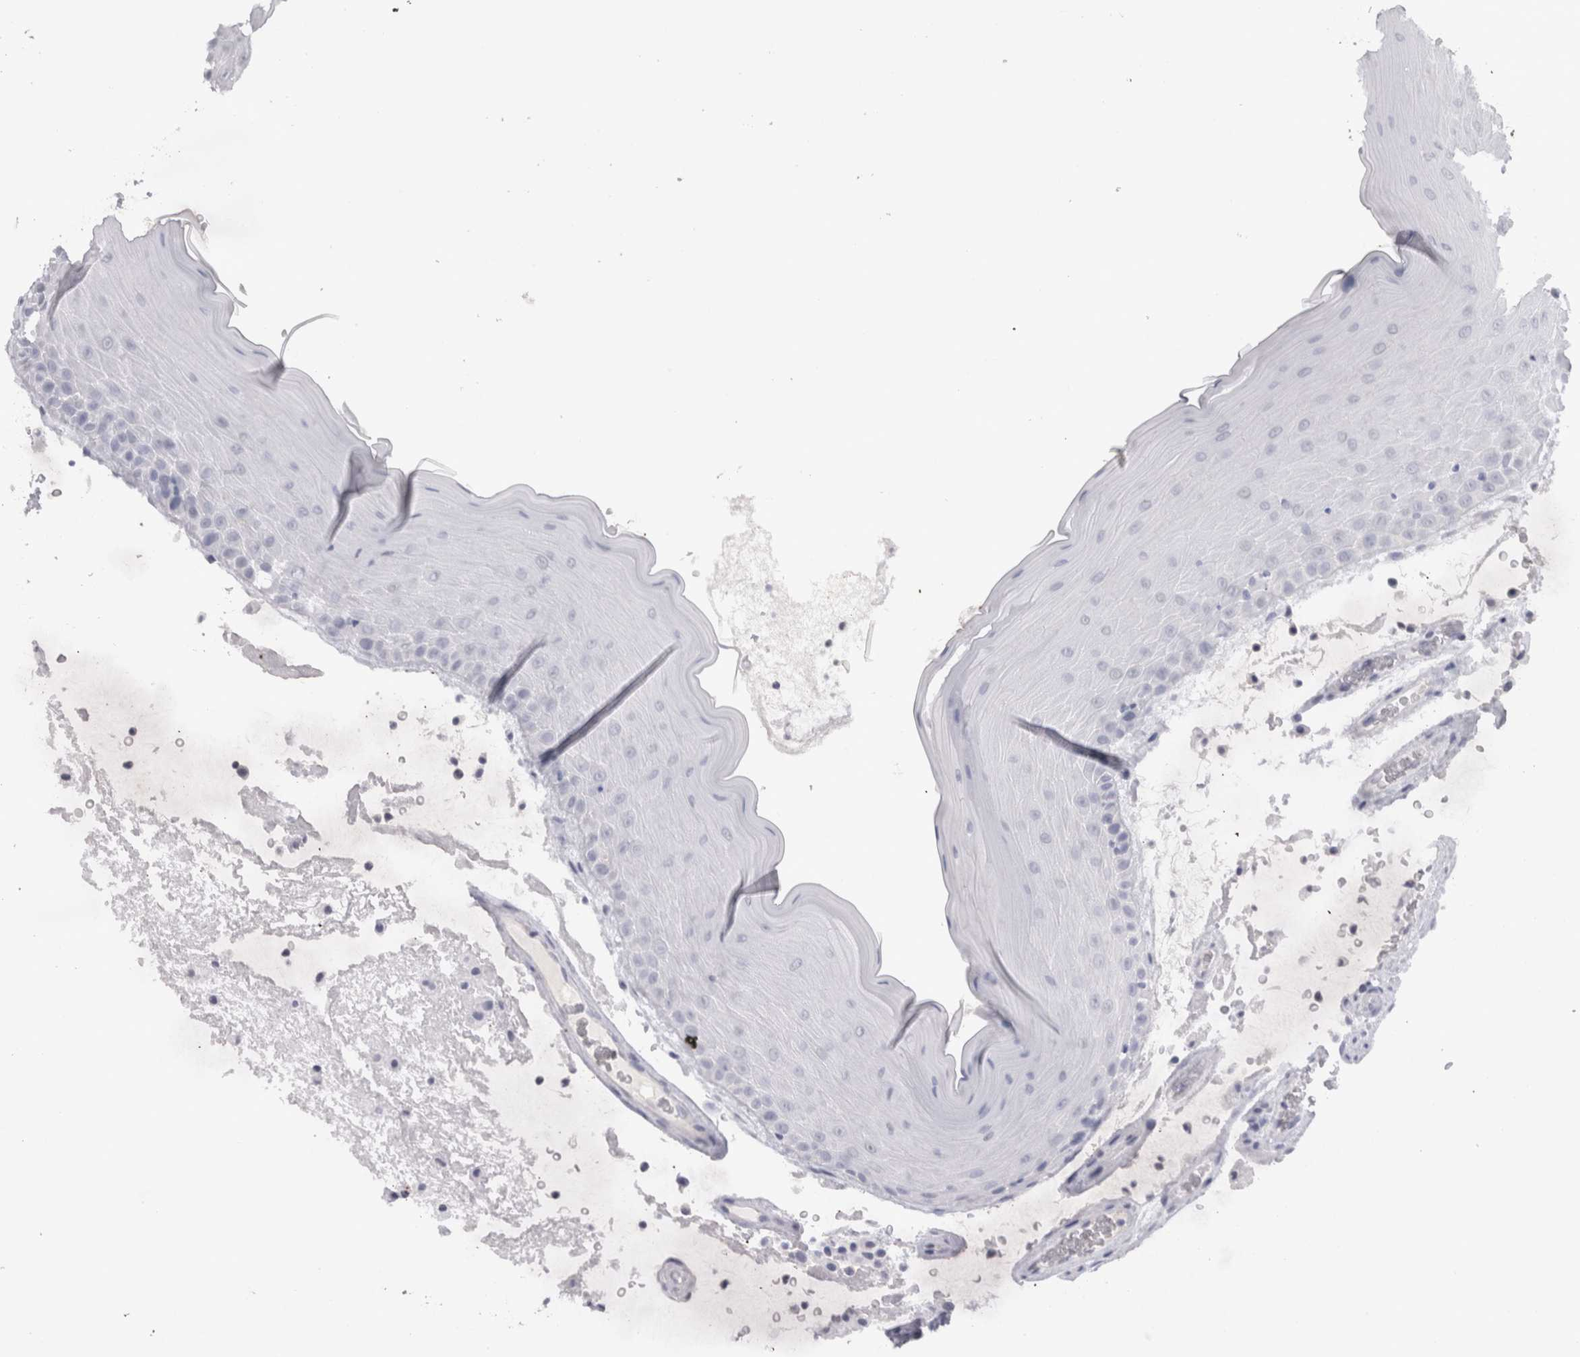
{"staining": {"intensity": "negative", "quantity": "none", "location": "none"}, "tissue": "oral mucosa", "cell_type": "Squamous epithelial cells", "image_type": "normal", "snomed": [{"axis": "morphology", "description": "Normal tissue, NOS"}, {"axis": "topography", "description": "Oral tissue"}], "caption": "DAB immunohistochemical staining of normal oral mucosa demonstrates no significant positivity in squamous epithelial cells. The staining is performed using DAB (3,3'-diaminobenzidine) brown chromogen with nuclei counter-stained in using hematoxylin.", "gene": "CDH17", "patient": {"sex": "male", "age": 13}}